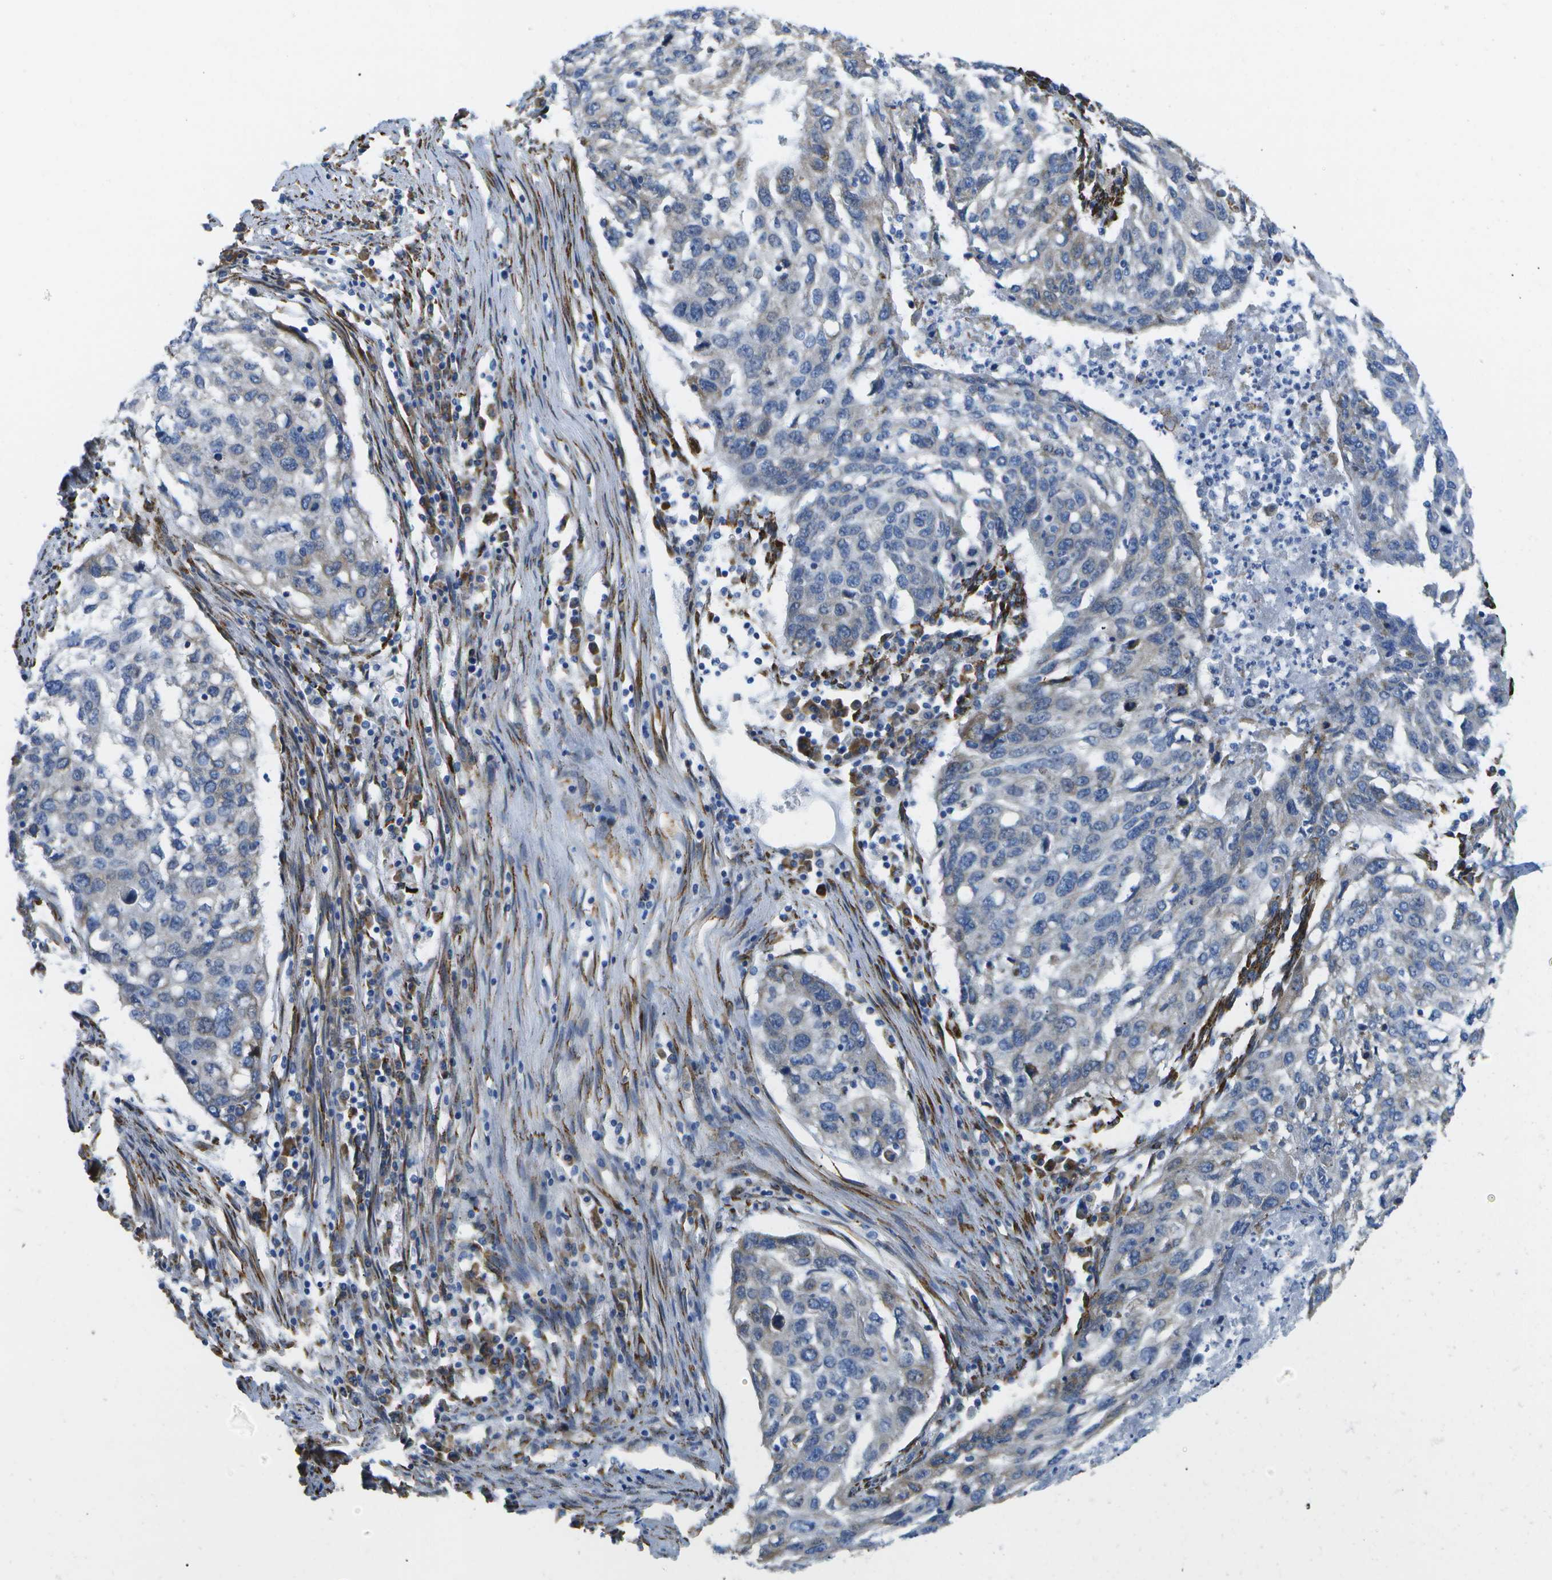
{"staining": {"intensity": "weak", "quantity": "<25%", "location": "cytoplasmic/membranous"}, "tissue": "lung cancer", "cell_type": "Tumor cells", "image_type": "cancer", "snomed": [{"axis": "morphology", "description": "Squamous cell carcinoma, NOS"}, {"axis": "topography", "description": "Lung"}], "caption": "Immunohistochemistry (IHC) of human lung cancer (squamous cell carcinoma) shows no staining in tumor cells.", "gene": "ZDHHC17", "patient": {"sex": "female", "age": 63}}